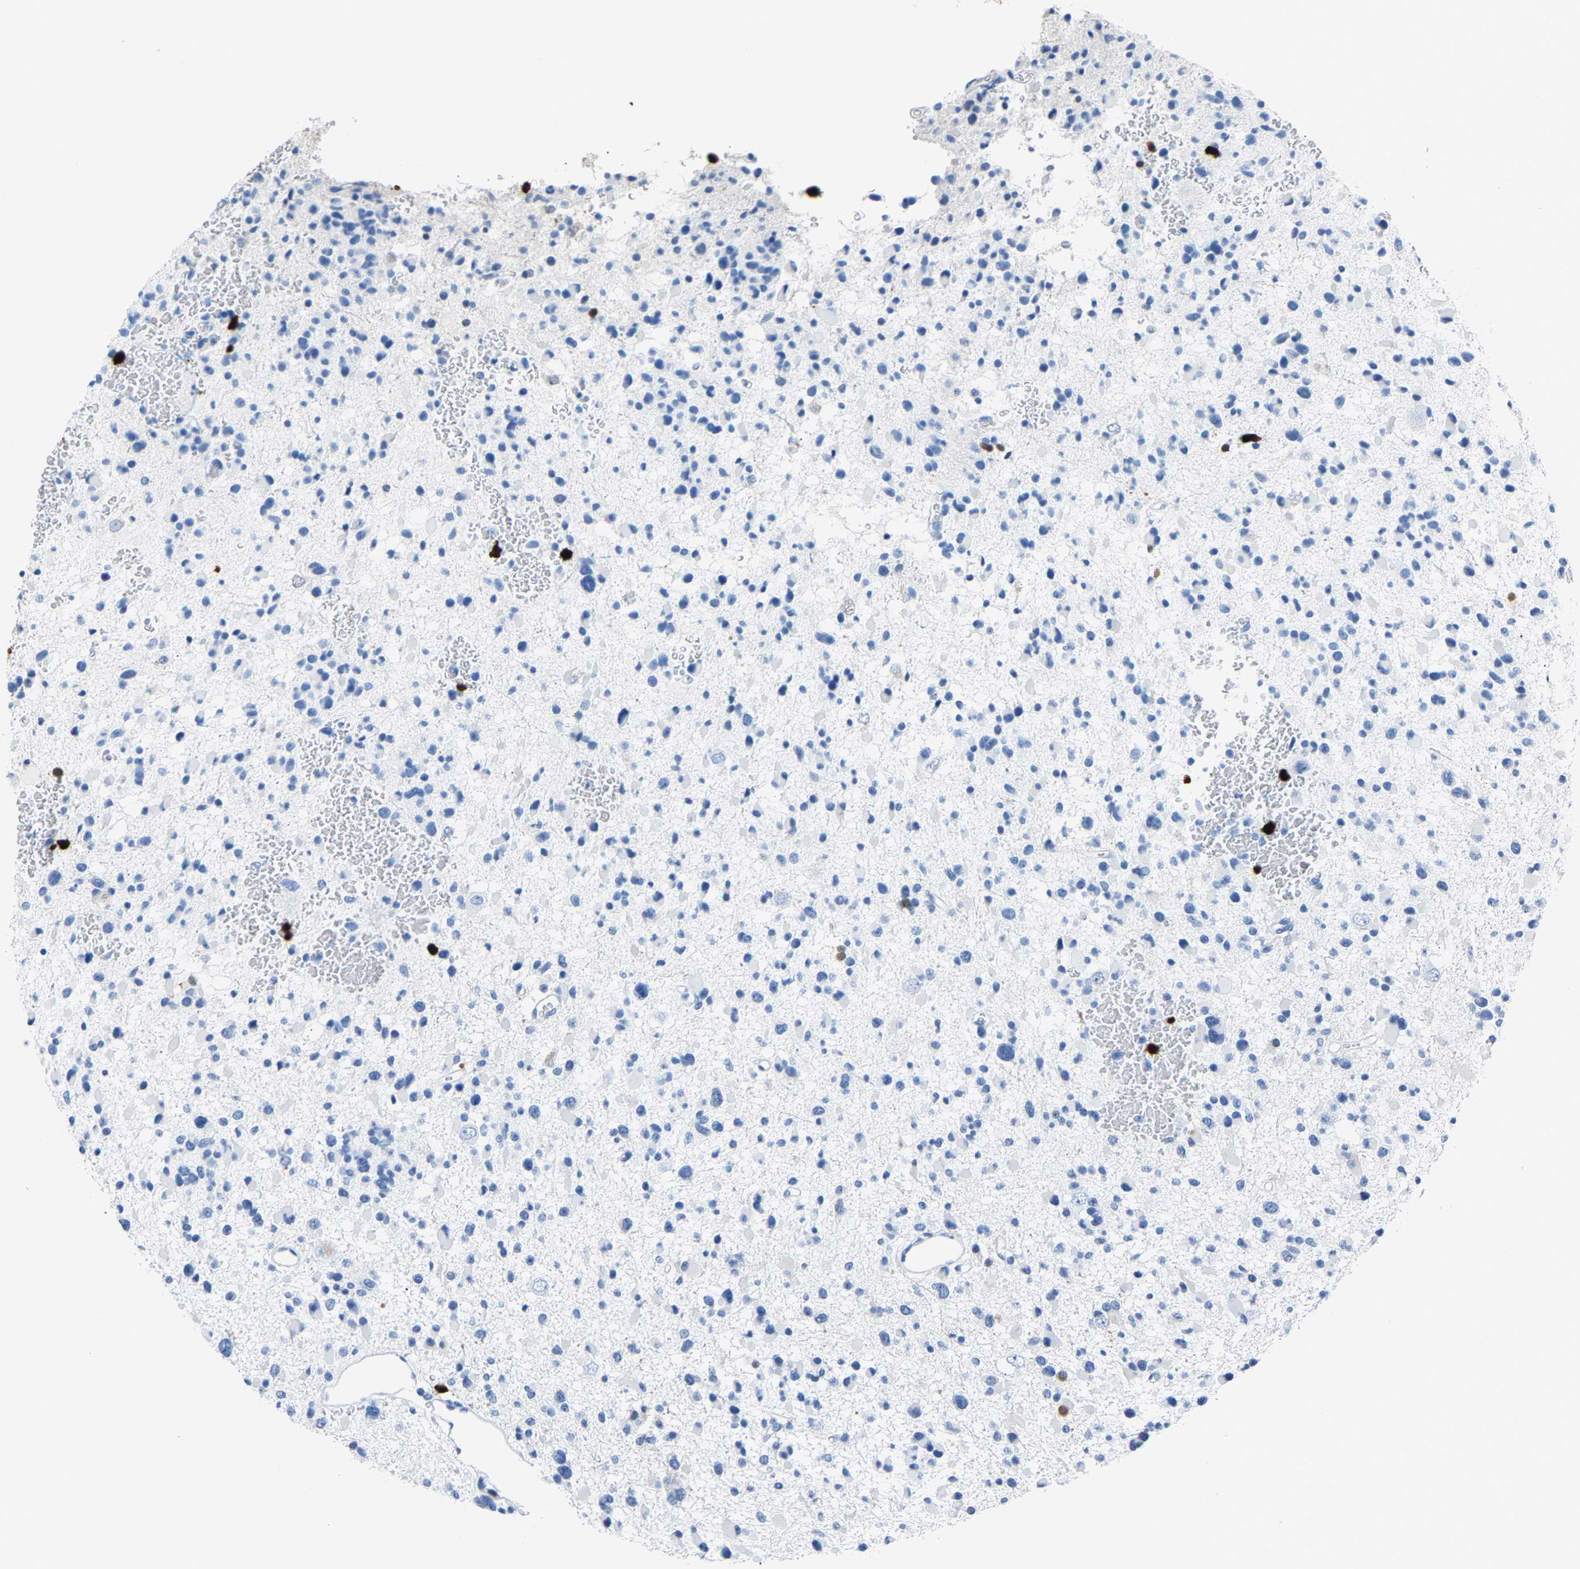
{"staining": {"intensity": "negative", "quantity": "none", "location": "none"}, "tissue": "glioma", "cell_type": "Tumor cells", "image_type": "cancer", "snomed": [{"axis": "morphology", "description": "Glioma, malignant, Low grade"}, {"axis": "topography", "description": "Brain"}], "caption": "IHC image of neoplastic tissue: human low-grade glioma (malignant) stained with DAB displays no significant protein positivity in tumor cells.", "gene": "S100P", "patient": {"sex": "female", "age": 22}}